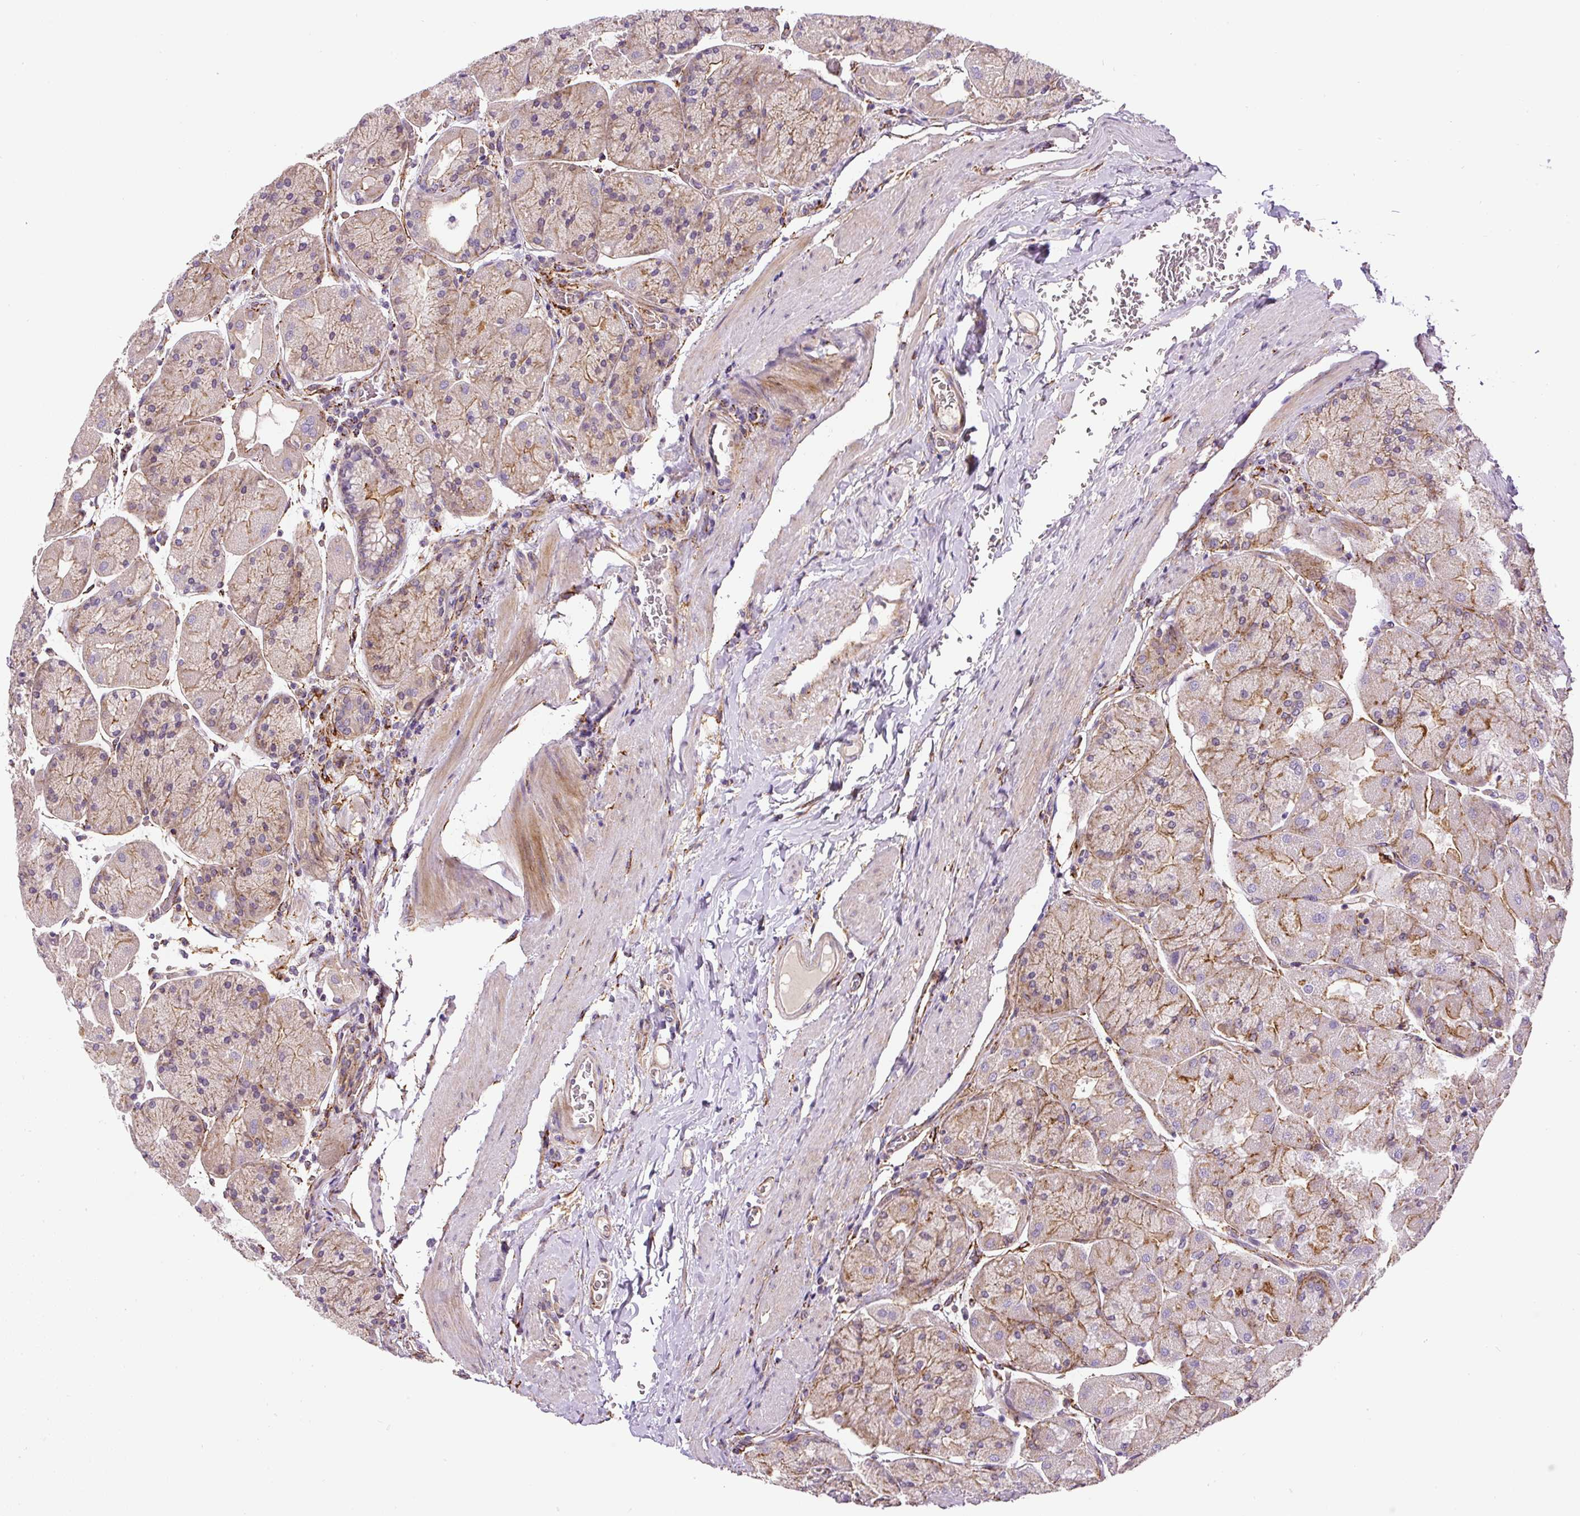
{"staining": {"intensity": "weak", "quantity": "25%-75%", "location": "cytoplasmic/membranous"}, "tissue": "stomach", "cell_type": "Glandular cells", "image_type": "normal", "snomed": [{"axis": "morphology", "description": "Normal tissue, NOS"}, {"axis": "topography", "description": "Stomach"}], "caption": "Immunohistochemistry (IHC) micrograph of unremarkable stomach: human stomach stained using IHC shows low levels of weak protein expression localized specifically in the cytoplasmic/membranous of glandular cells, appearing as a cytoplasmic/membranous brown color.", "gene": "RNF170", "patient": {"sex": "female", "age": 61}}